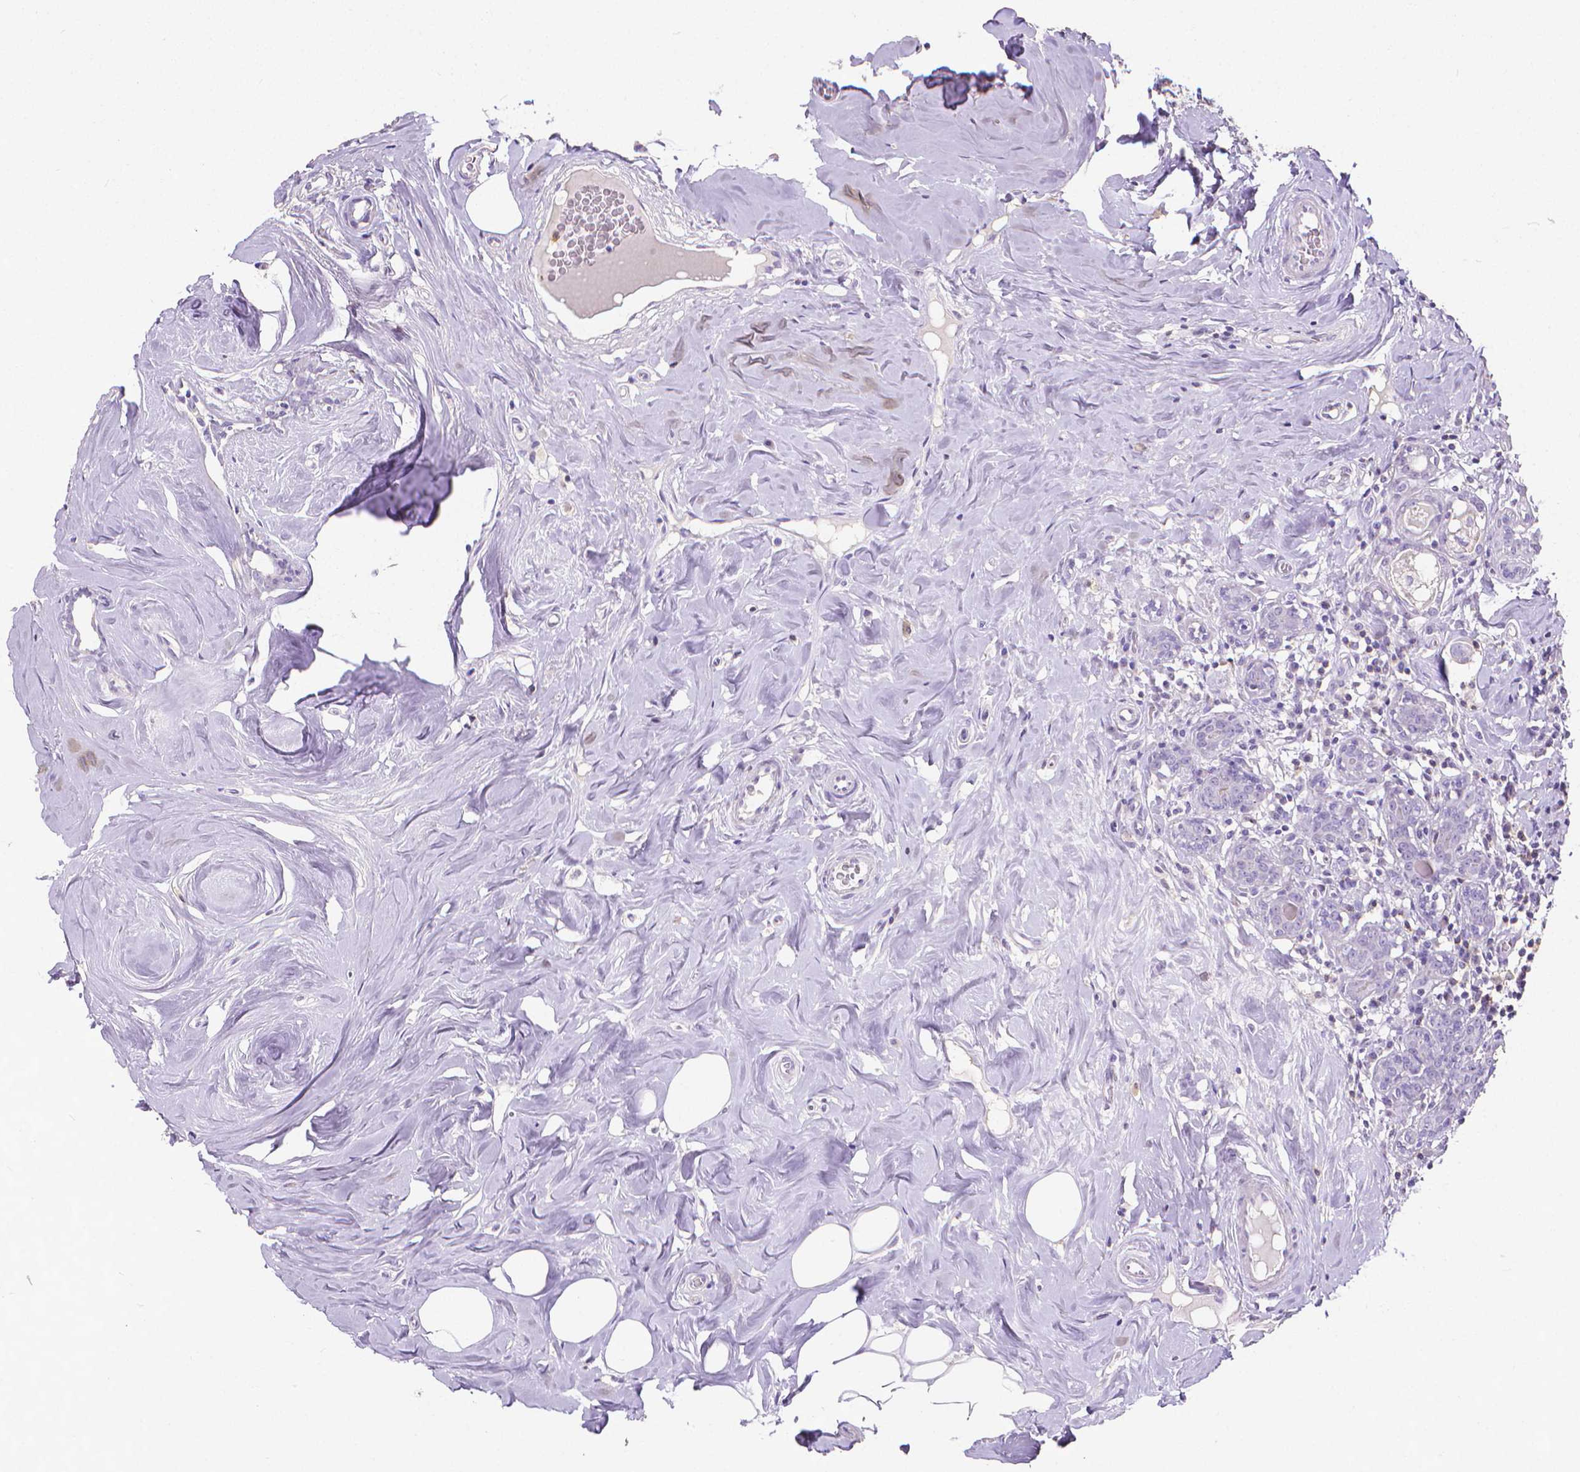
{"staining": {"intensity": "negative", "quantity": "none", "location": "none"}, "tissue": "breast cancer", "cell_type": "Tumor cells", "image_type": "cancer", "snomed": [{"axis": "morphology", "description": "Normal tissue, NOS"}, {"axis": "morphology", "description": "Duct carcinoma"}, {"axis": "topography", "description": "Breast"}], "caption": "Tumor cells show no significant staining in breast invasive ductal carcinoma.", "gene": "CD4", "patient": {"sex": "female", "age": 43}}